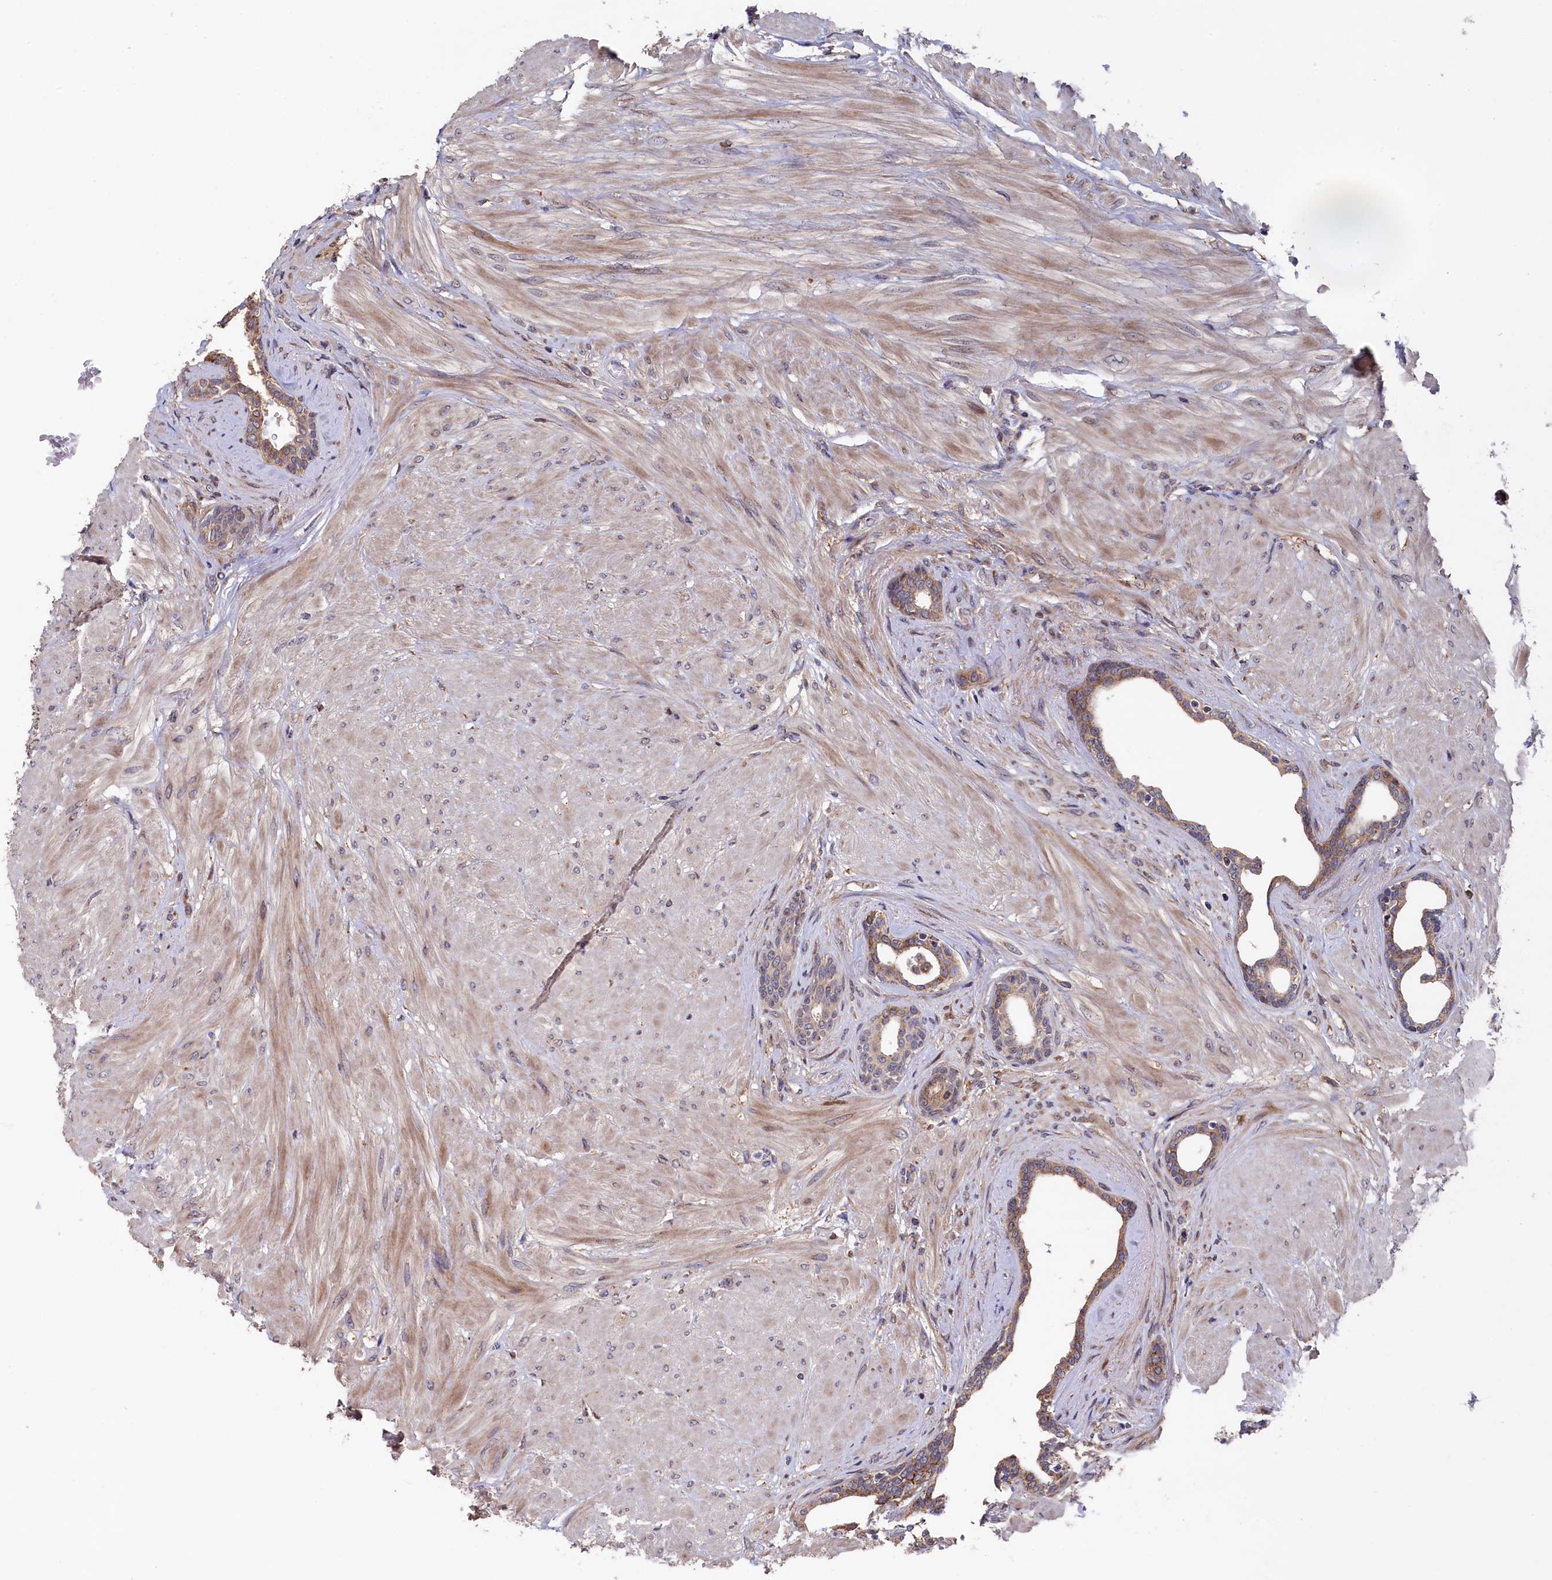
{"staining": {"intensity": "moderate", "quantity": "25%-75%", "location": "cytoplasmic/membranous"}, "tissue": "prostate", "cell_type": "Glandular cells", "image_type": "normal", "snomed": [{"axis": "morphology", "description": "Normal tissue, NOS"}, {"axis": "topography", "description": "Prostate"}], "caption": "This histopathology image reveals immunohistochemistry staining of unremarkable prostate, with medium moderate cytoplasmic/membranous expression in about 25%-75% of glandular cells.", "gene": "SLC12A4", "patient": {"sex": "male", "age": 48}}